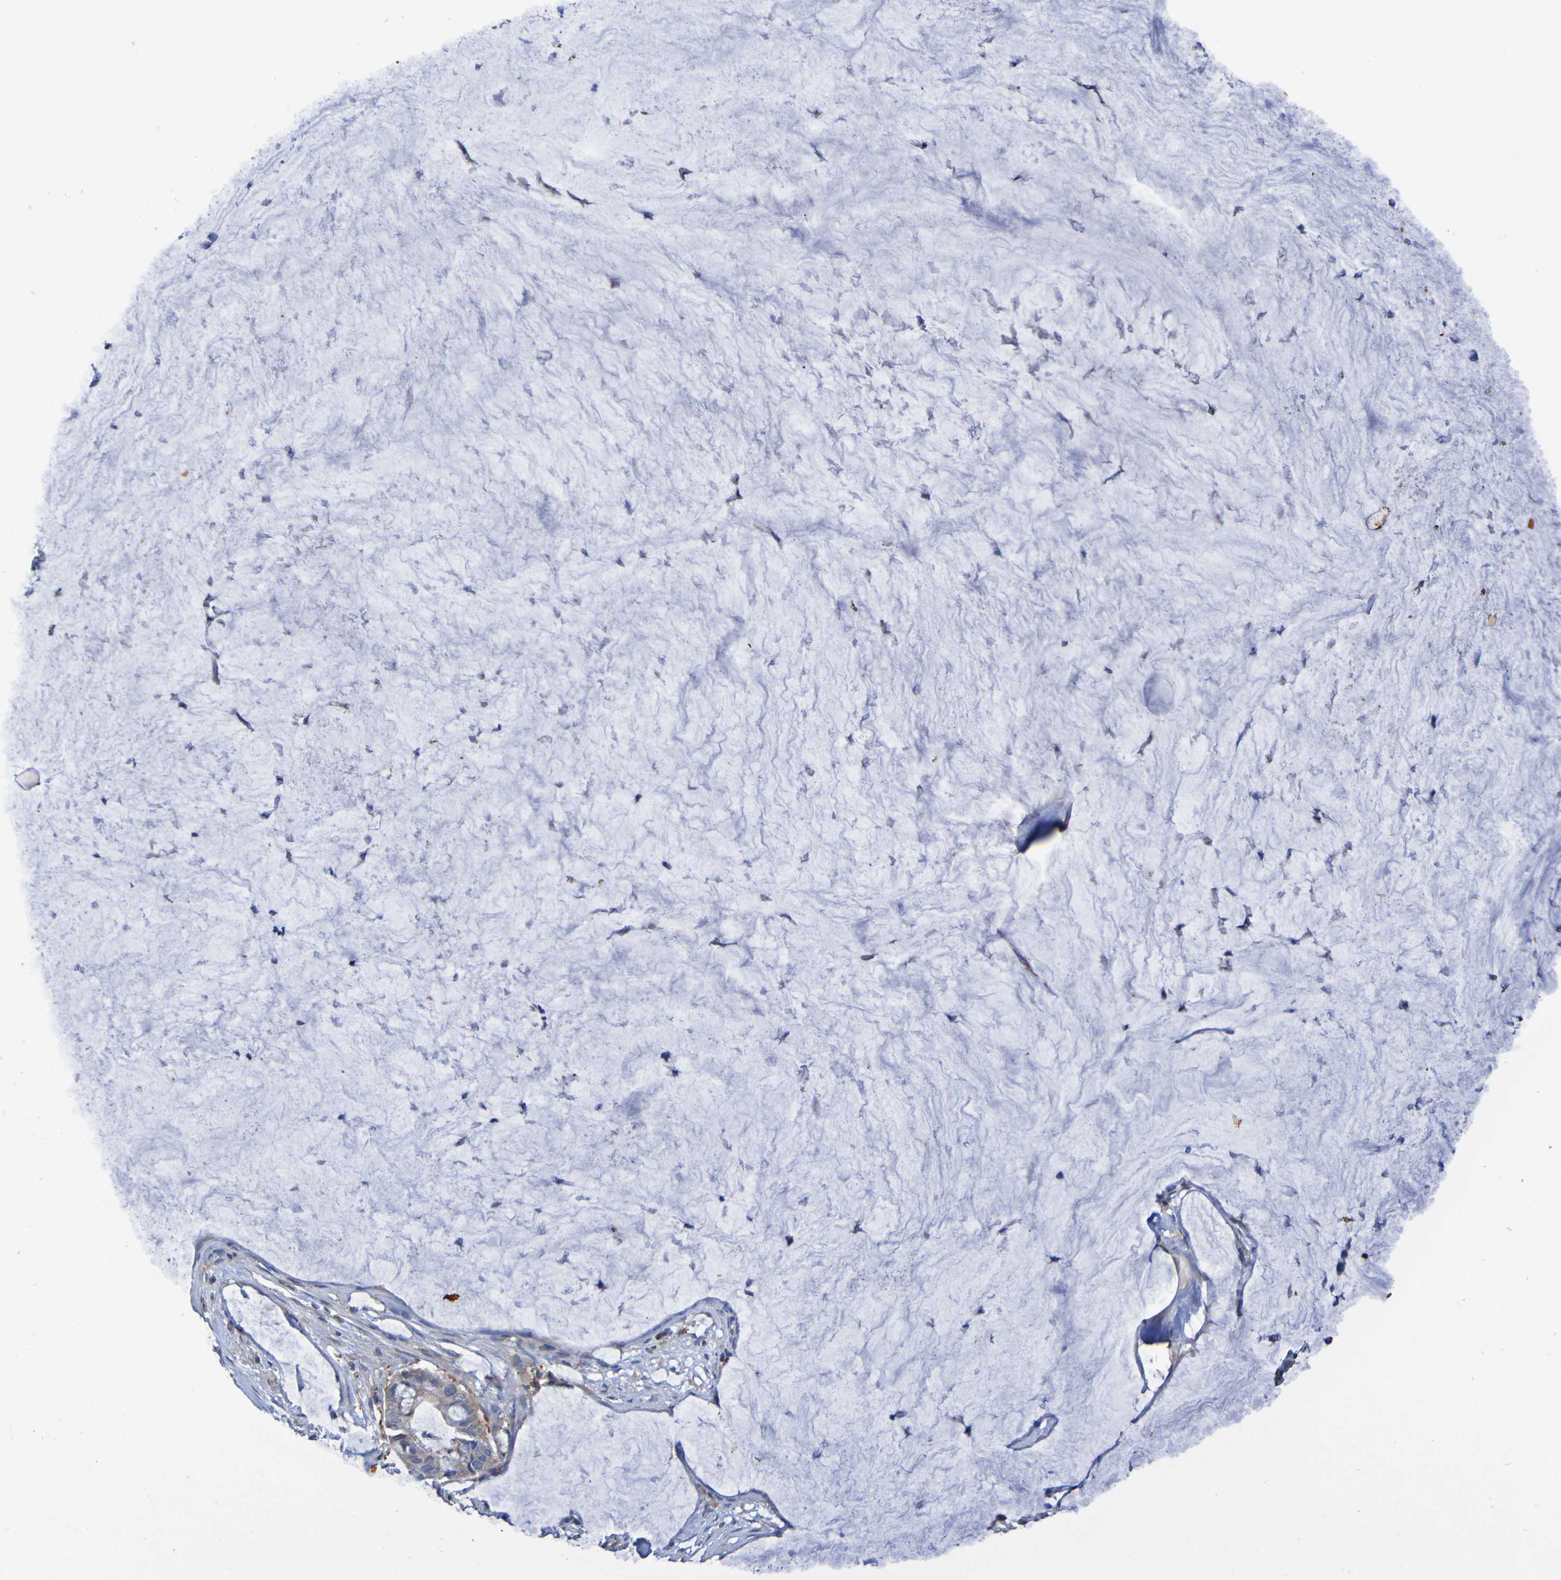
{"staining": {"intensity": "moderate", "quantity": "<25%", "location": "cytoplasmic/membranous"}, "tissue": "pancreatic cancer", "cell_type": "Tumor cells", "image_type": "cancer", "snomed": [{"axis": "morphology", "description": "Adenocarcinoma, NOS"}, {"axis": "topography", "description": "Pancreas"}], "caption": "Adenocarcinoma (pancreatic) stained for a protein shows moderate cytoplasmic/membranous positivity in tumor cells. Nuclei are stained in blue.", "gene": "SCRG1", "patient": {"sex": "male", "age": 41}}